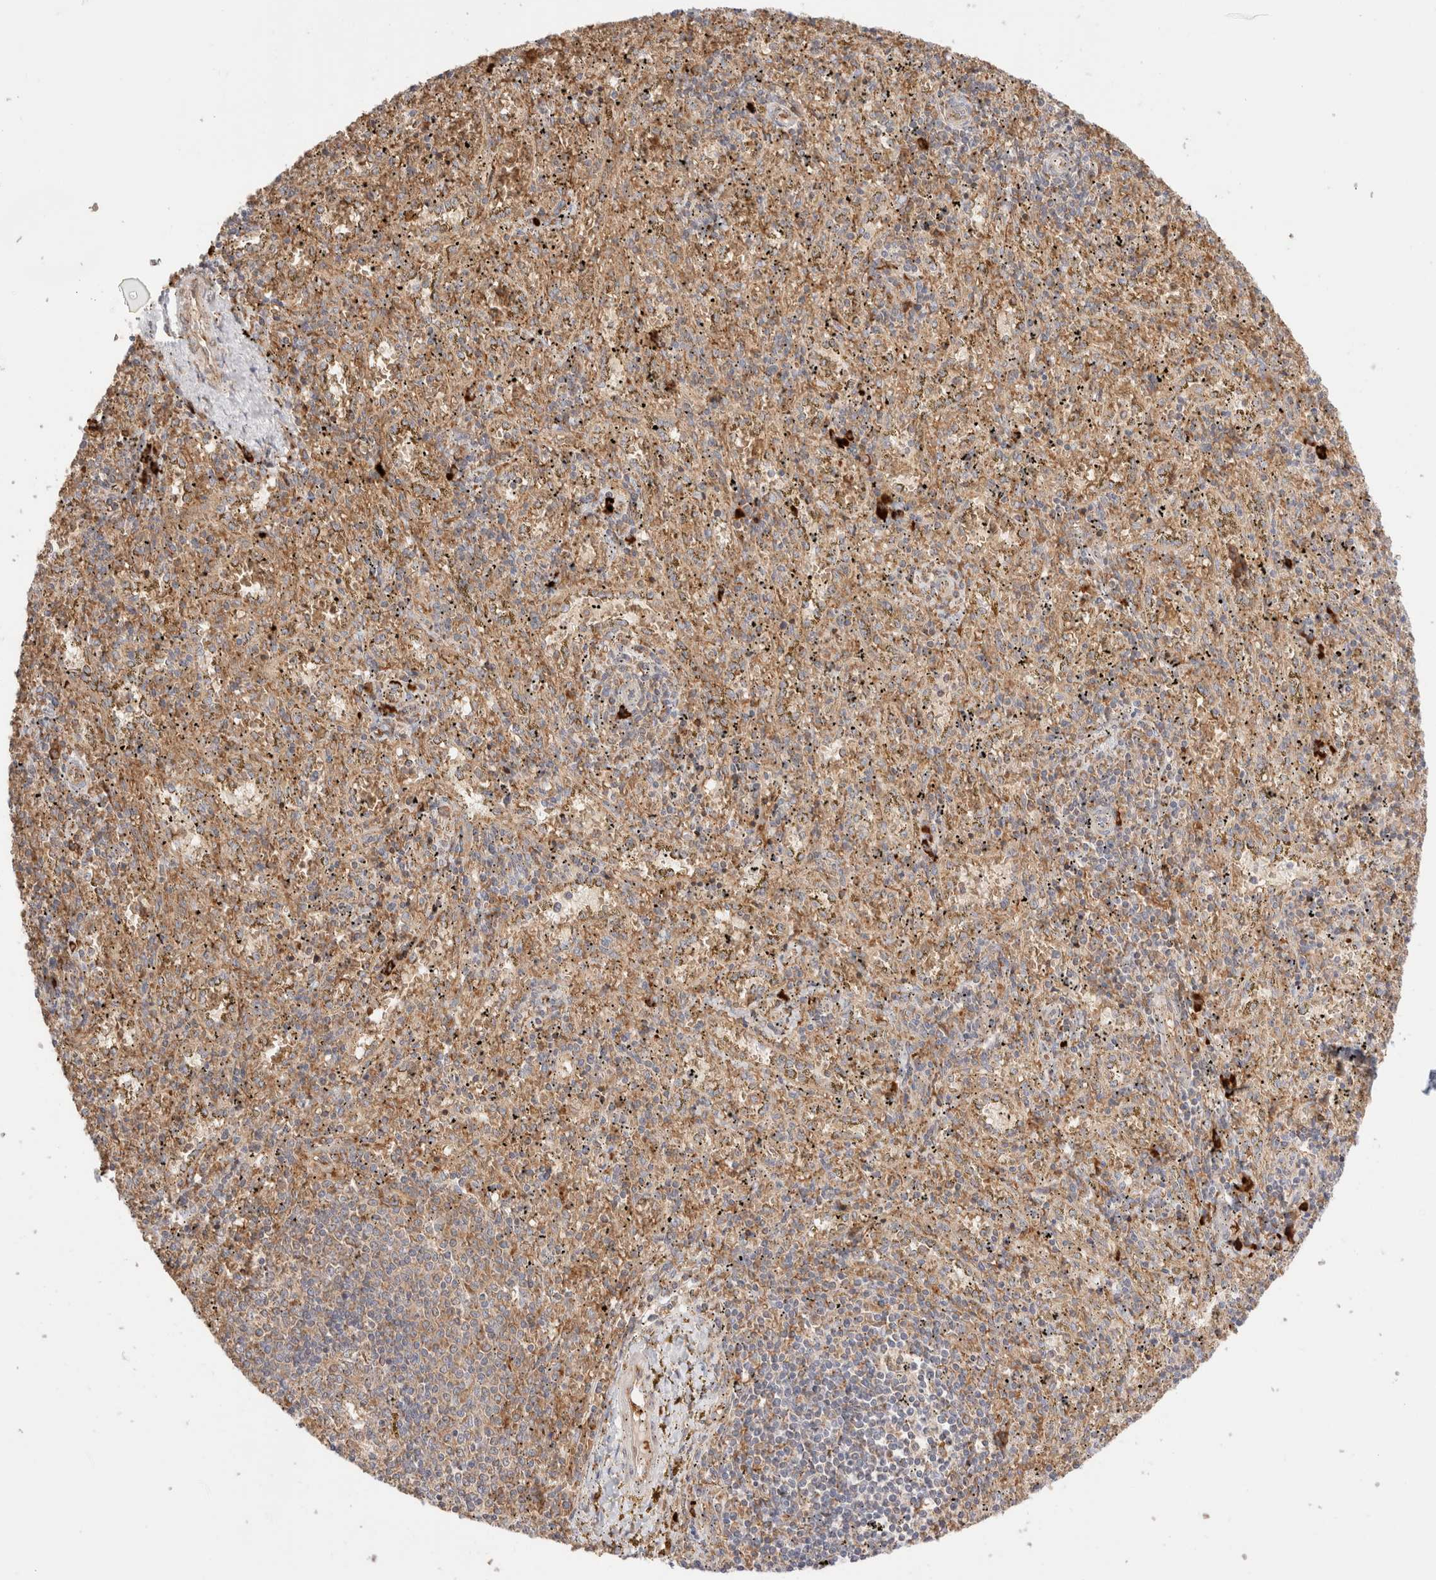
{"staining": {"intensity": "strong", "quantity": "<25%", "location": "cytoplasmic/membranous"}, "tissue": "spleen", "cell_type": "Cells in red pulp", "image_type": "normal", "snomed": [{"axis": "morphology", "description": "Normal tissue, NOS"}, {"axis": "topography", "description": "Spleen"}], "caption": "Brown immunohistochemical staining in normal spleen exhibits strong cytoplasmic/membranous positivity in approximately <25% of cells in red pulp.", "gene": "UTS2B", "patient": {"sex": "male", "age": 11}}